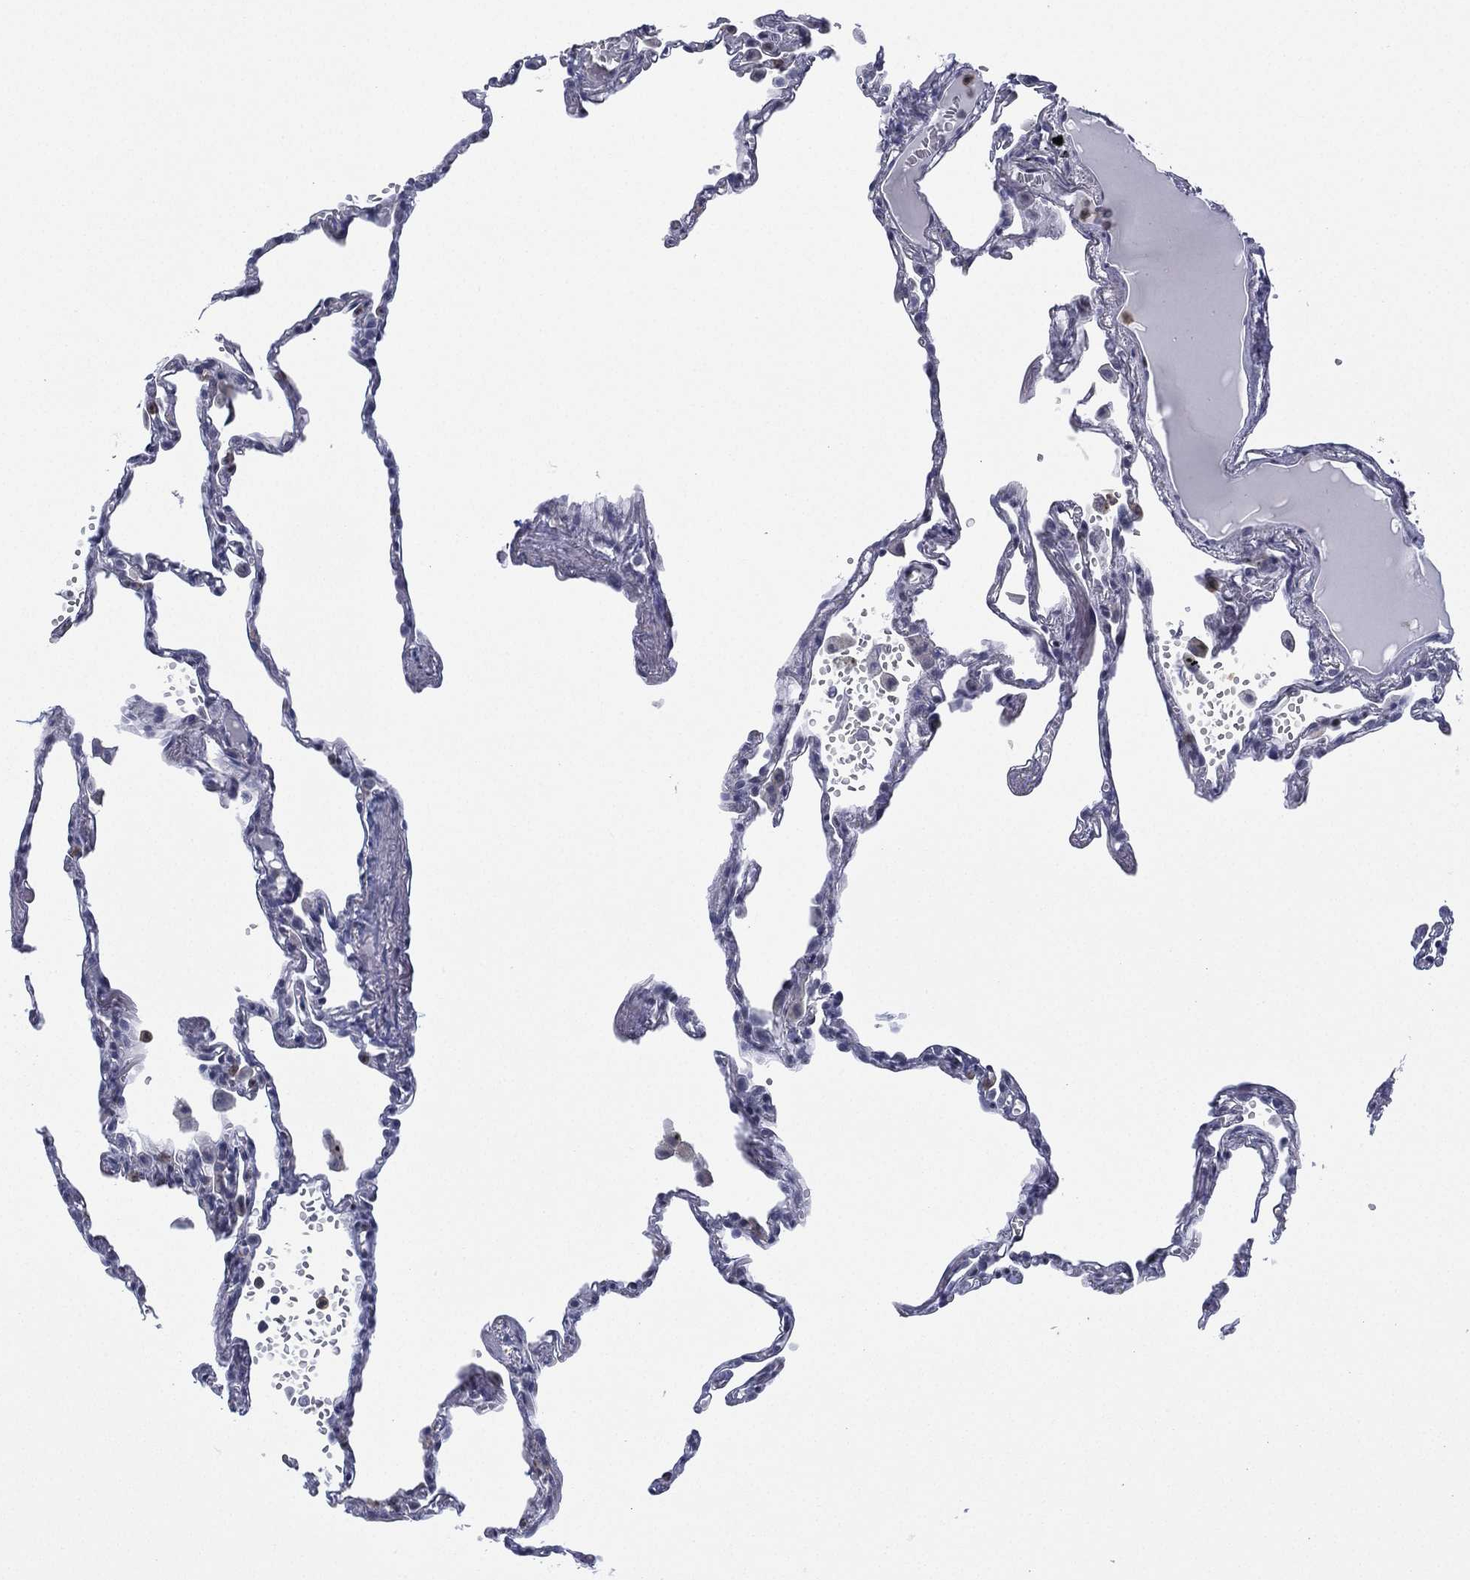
{"staining": {"intensity": "negative", "quantity": "none", "location": "none"}, "tissue": "lung", "cell_type": "Alveolar cells", "image_type": "normal", "snomed": [{"axis": "morphology", "description": "Normal tissue, NOS"}, {"axis": "topography", "description": "Lung"}], "caption": "Protein analysis of benign lung reveals no significant positivity in alveolar cells. (Stains: DAB immunohistochemistry (IHC) with hematoxylin counter stain, Microscopy: brightfield microscopy at high magnification).", "gene": "ZNF711", "patient": {"sex": "male", "age": 78}}